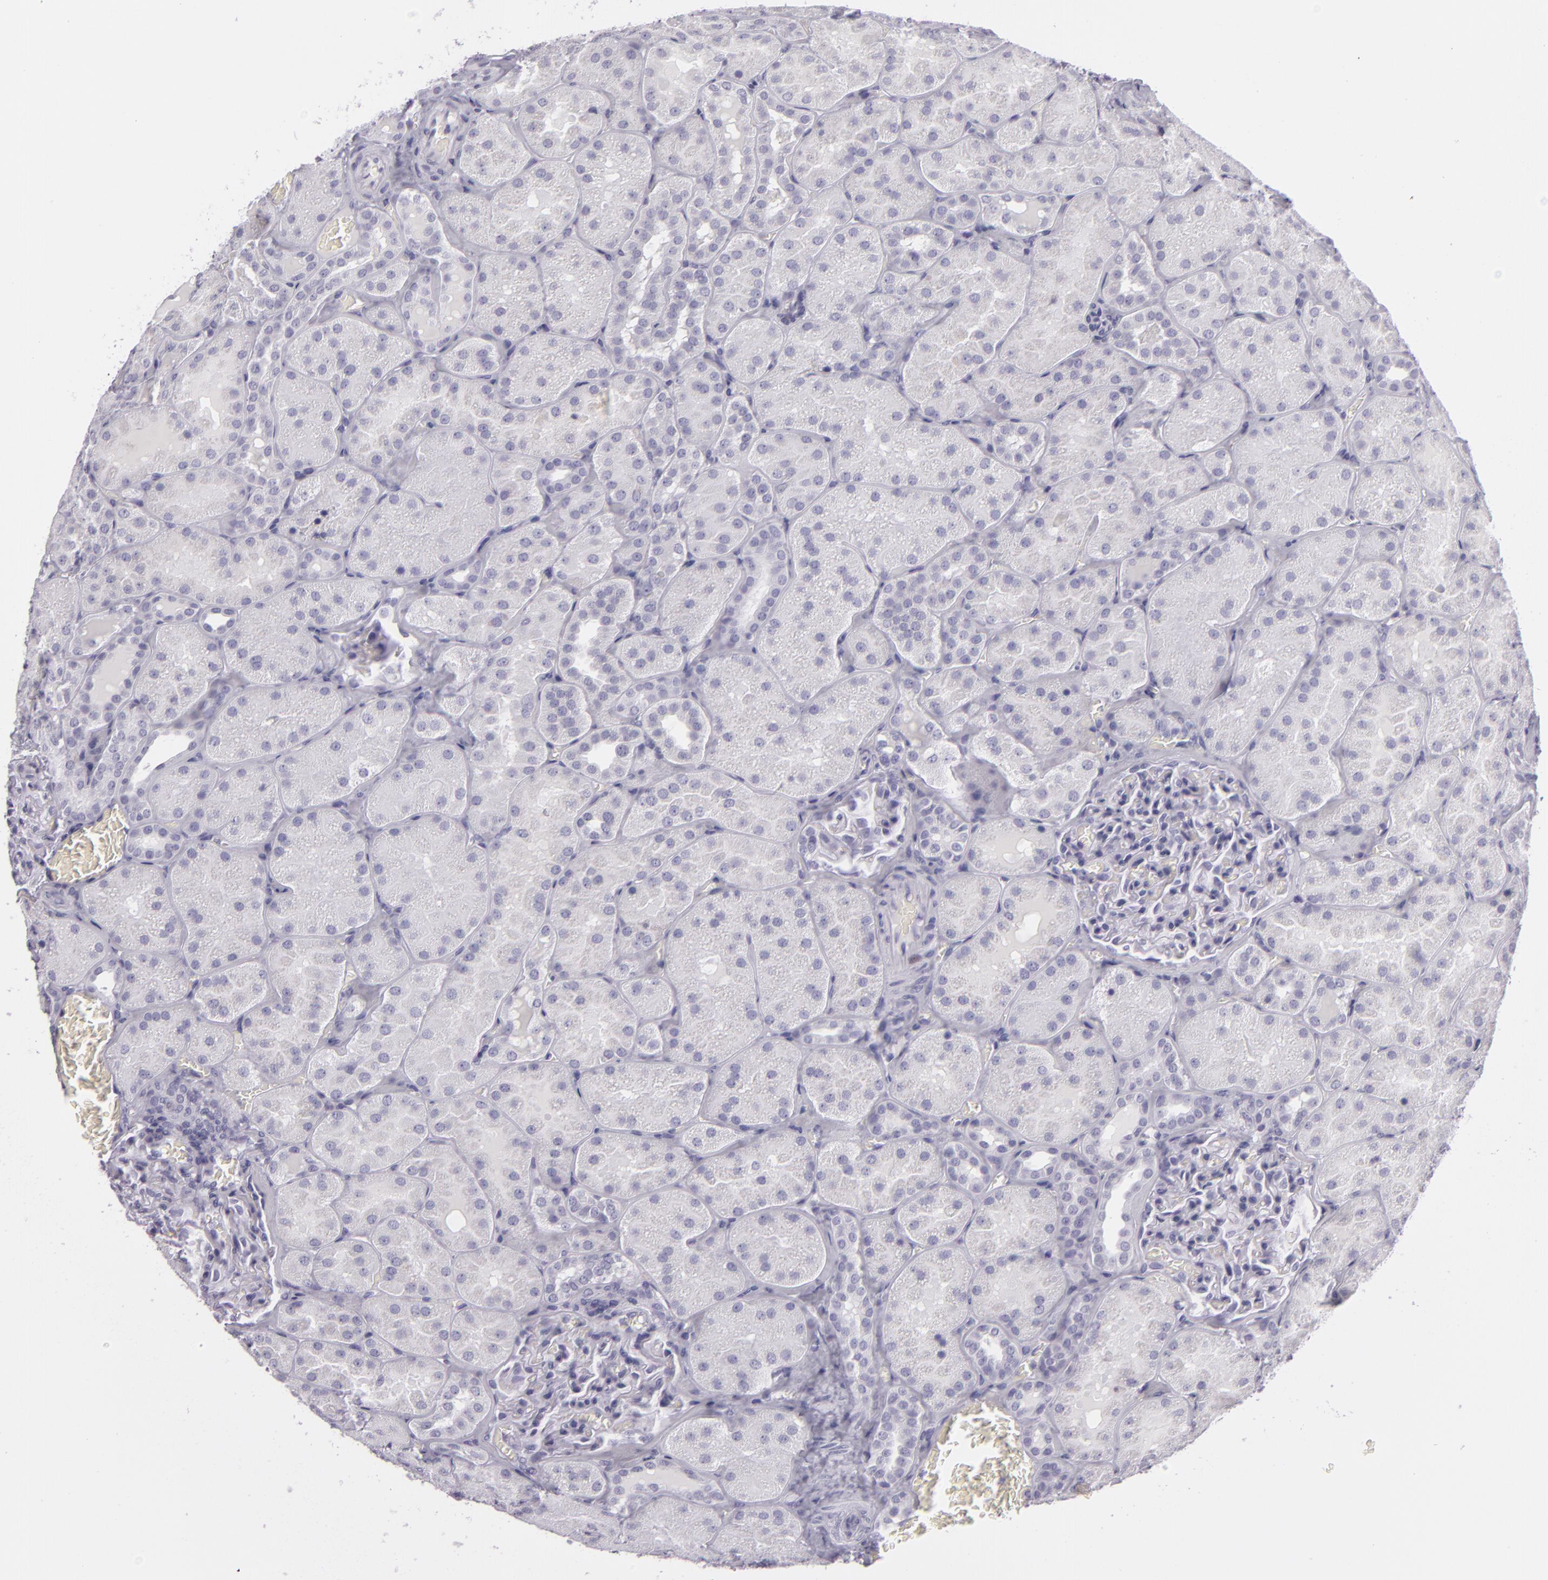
{"staining": {"intensity": "negative", "quantity": "none", "location": "none"}, "tissue": "kidney", "cell_type": "Cells in glomeruli", "image_type": "normal", "snomed": [{"axis": "morphology", "description": "Normal tissue, NOS"}, {"axis": "topography", "description": "Kidney"}], "caption": "A high-resolution photomicrograph shows IHC staining of benign kidney, which shows no significant expression in cells in glomeruli.", "gene": "MCM3", "patient": {"sex": "male", "age": 28}}